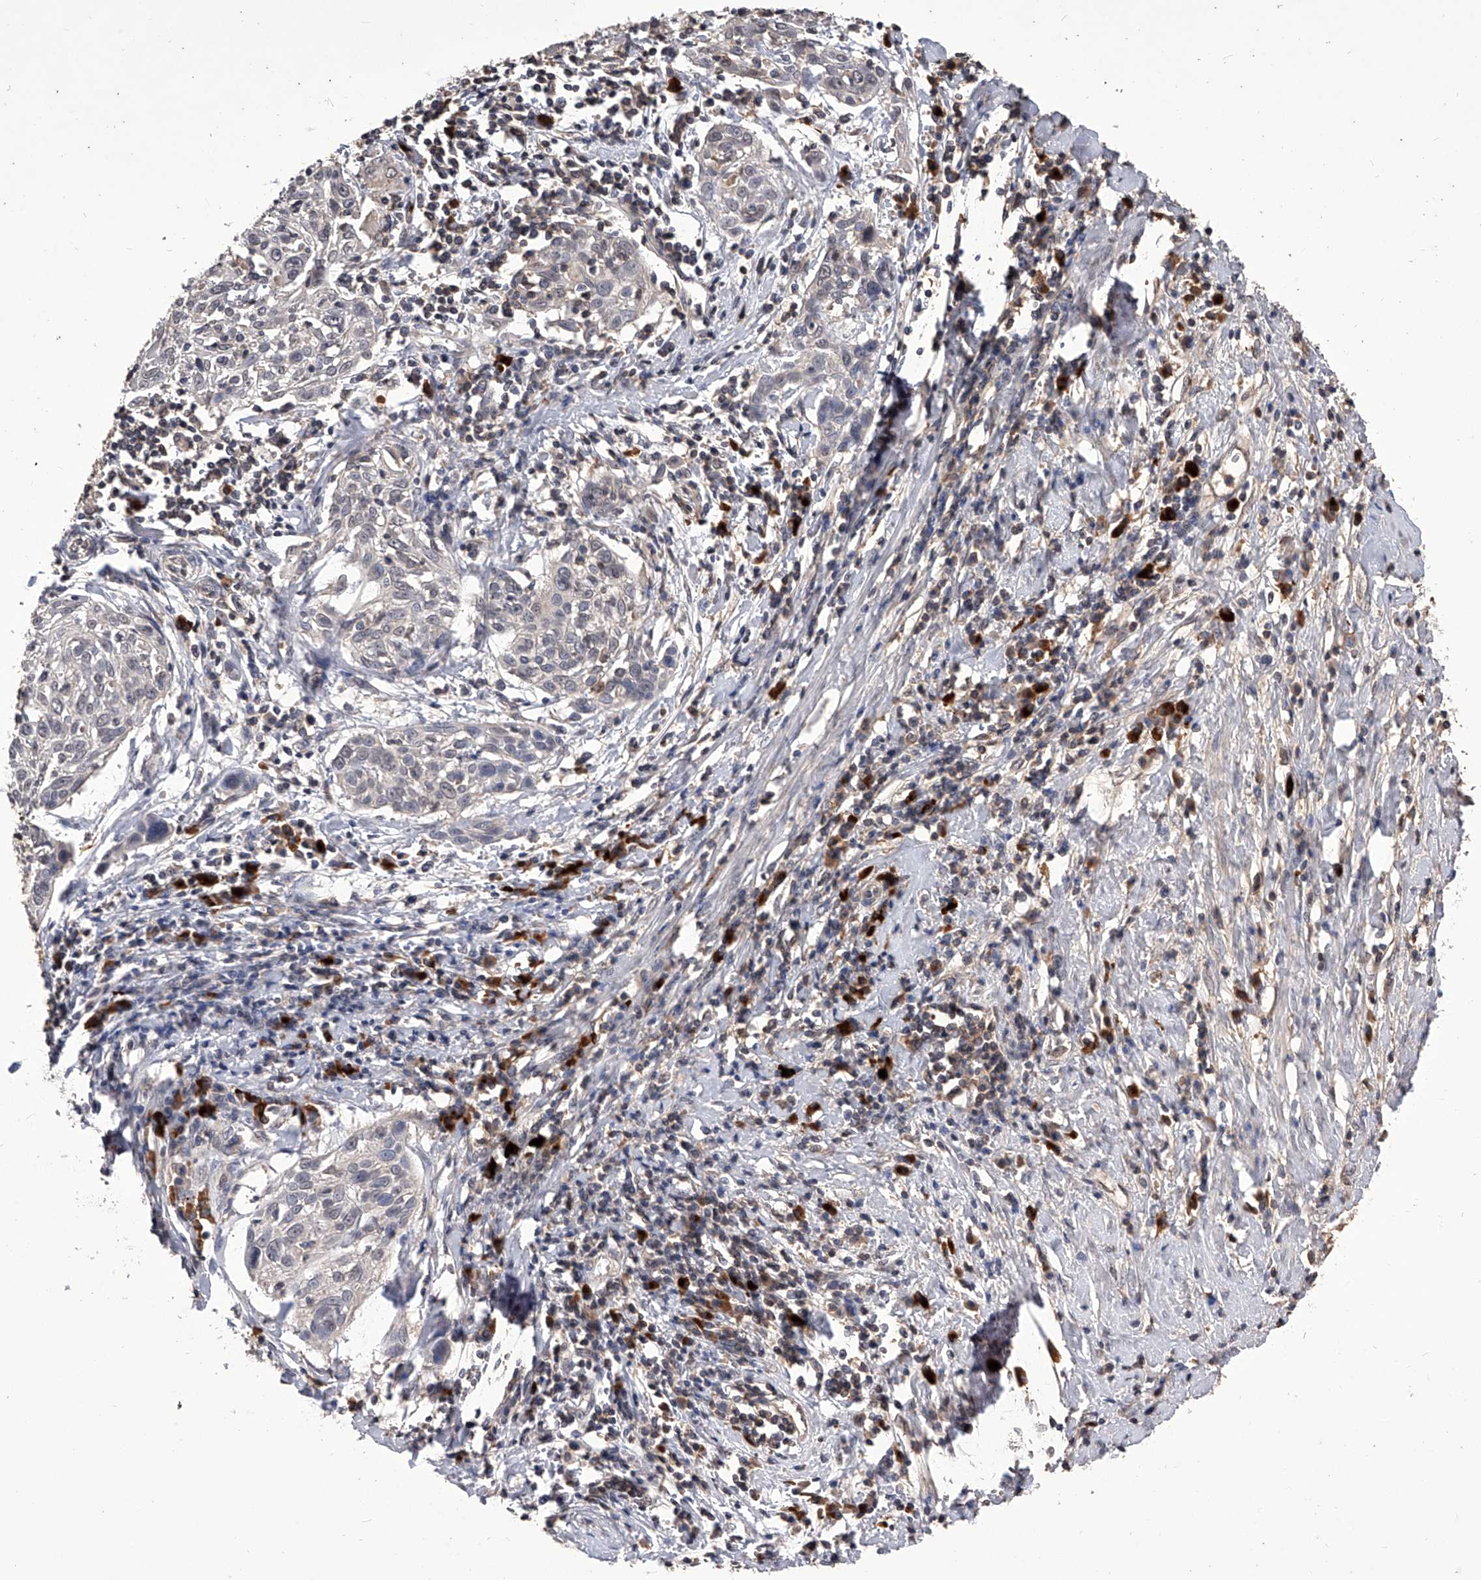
{"staining": {"intensity": "negative", "quantity": "none", "location": "none"}, "tissue": "cervical cancer", "cell_type": "Tumor cells", "image_type": "cancer", "snomed": [{"axis": "morphology", "description": "Squamous cell carcinoma, NOS"}, {"axis": "topography", "description": "Cervix"}], "caption": "Tumor cells show no significant protein expression in cervical cancer (squamous cell carcinoma).", "gene": "CFAP410", "patient": {"sex": "female", "age": 51}}